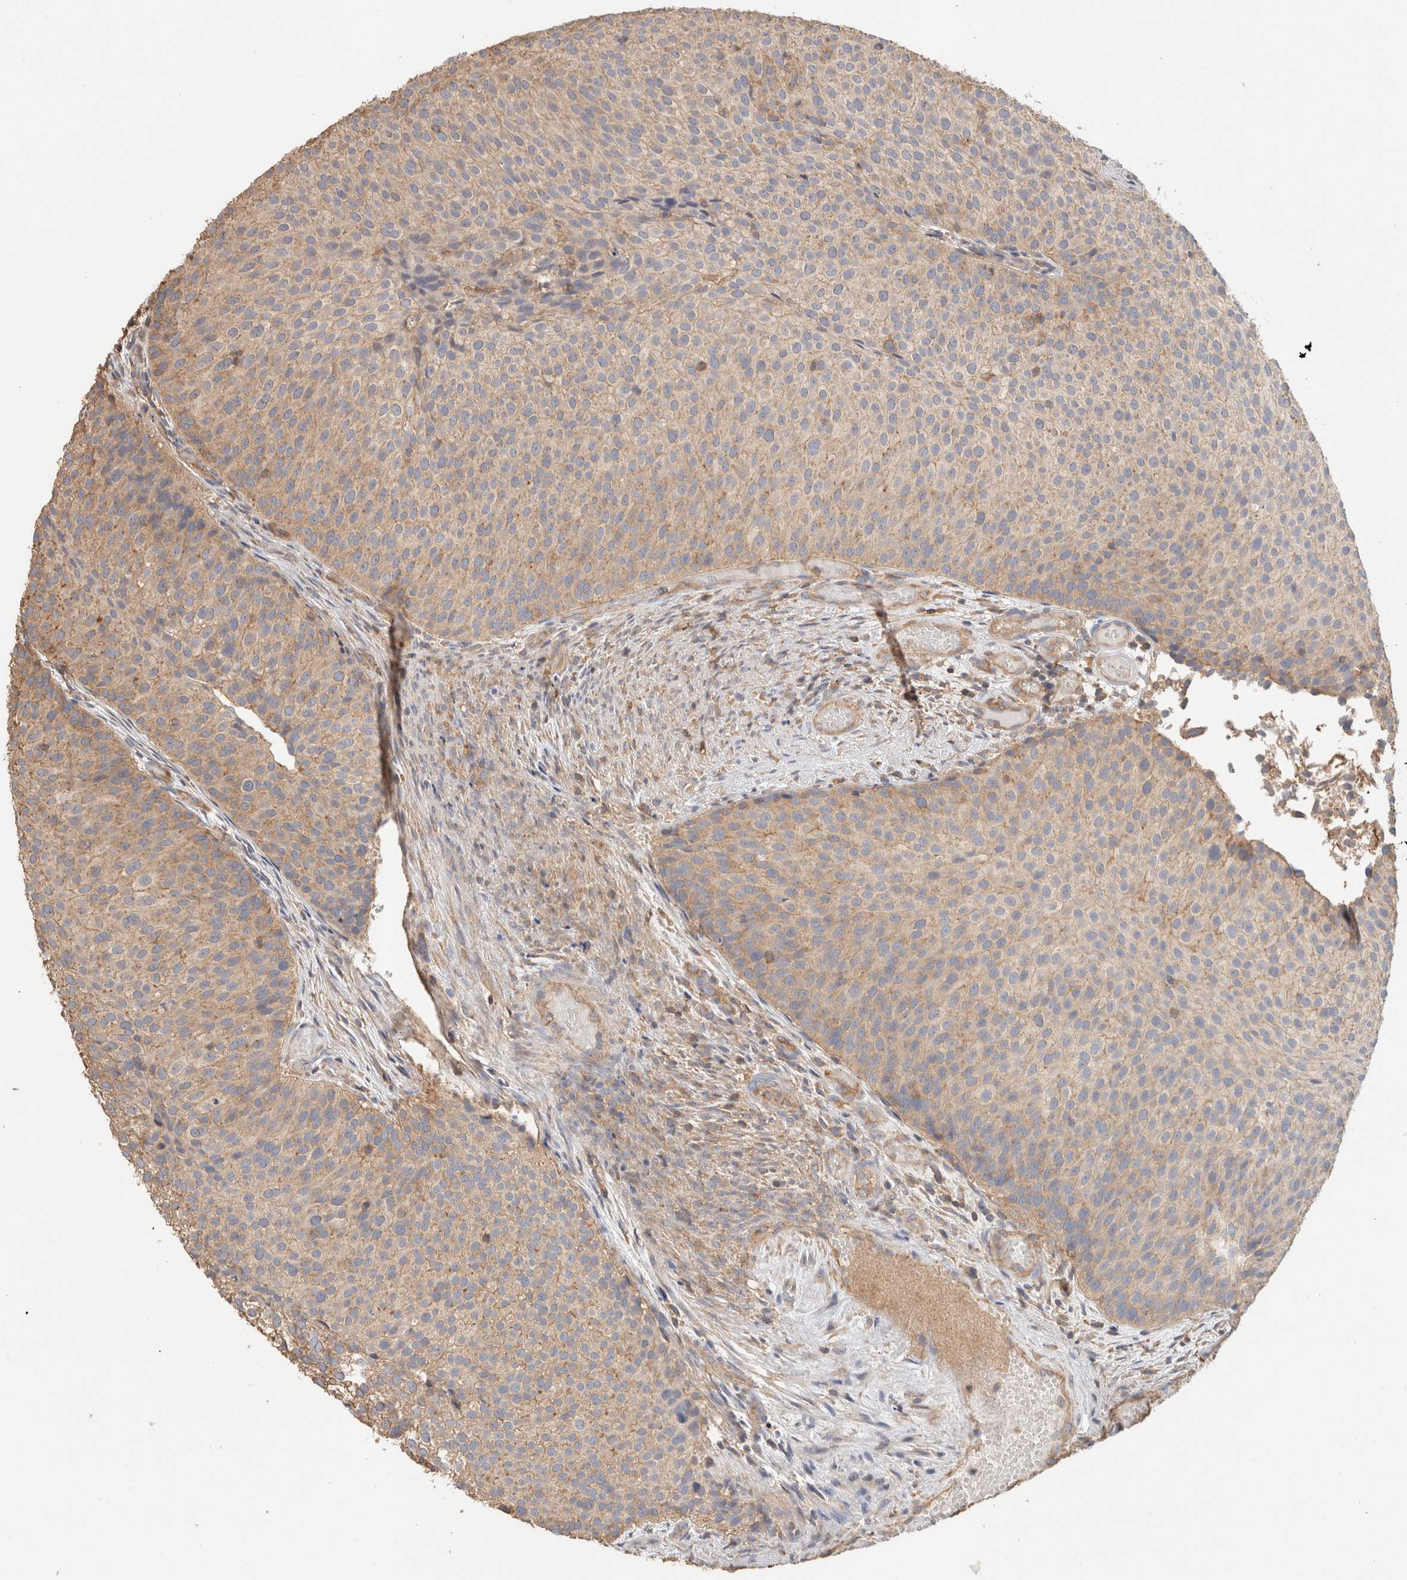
{"staining": {"intensity": "weak", "quantity": "25%-75%", "location": "cytoplasmic/membranous"}, "tissue": "urothelial cancer", "cell_type": "Tumor cells", "image_type": "cancer", "snomed": [{"axis": "morphology", "description": "Urothelial carcinoma, Low grade"}, {"axis": "topography", "description": "Urinary bladder"}], "caption": "Immunohistochemistry of low-grade urothelial carcinoma exhibits low levels of weak cytoplasmic/membranous staining in about 25%-75% of tumor cells.", "gene": "CFAP418", "patient": {"sex": "male", "age": 86}}